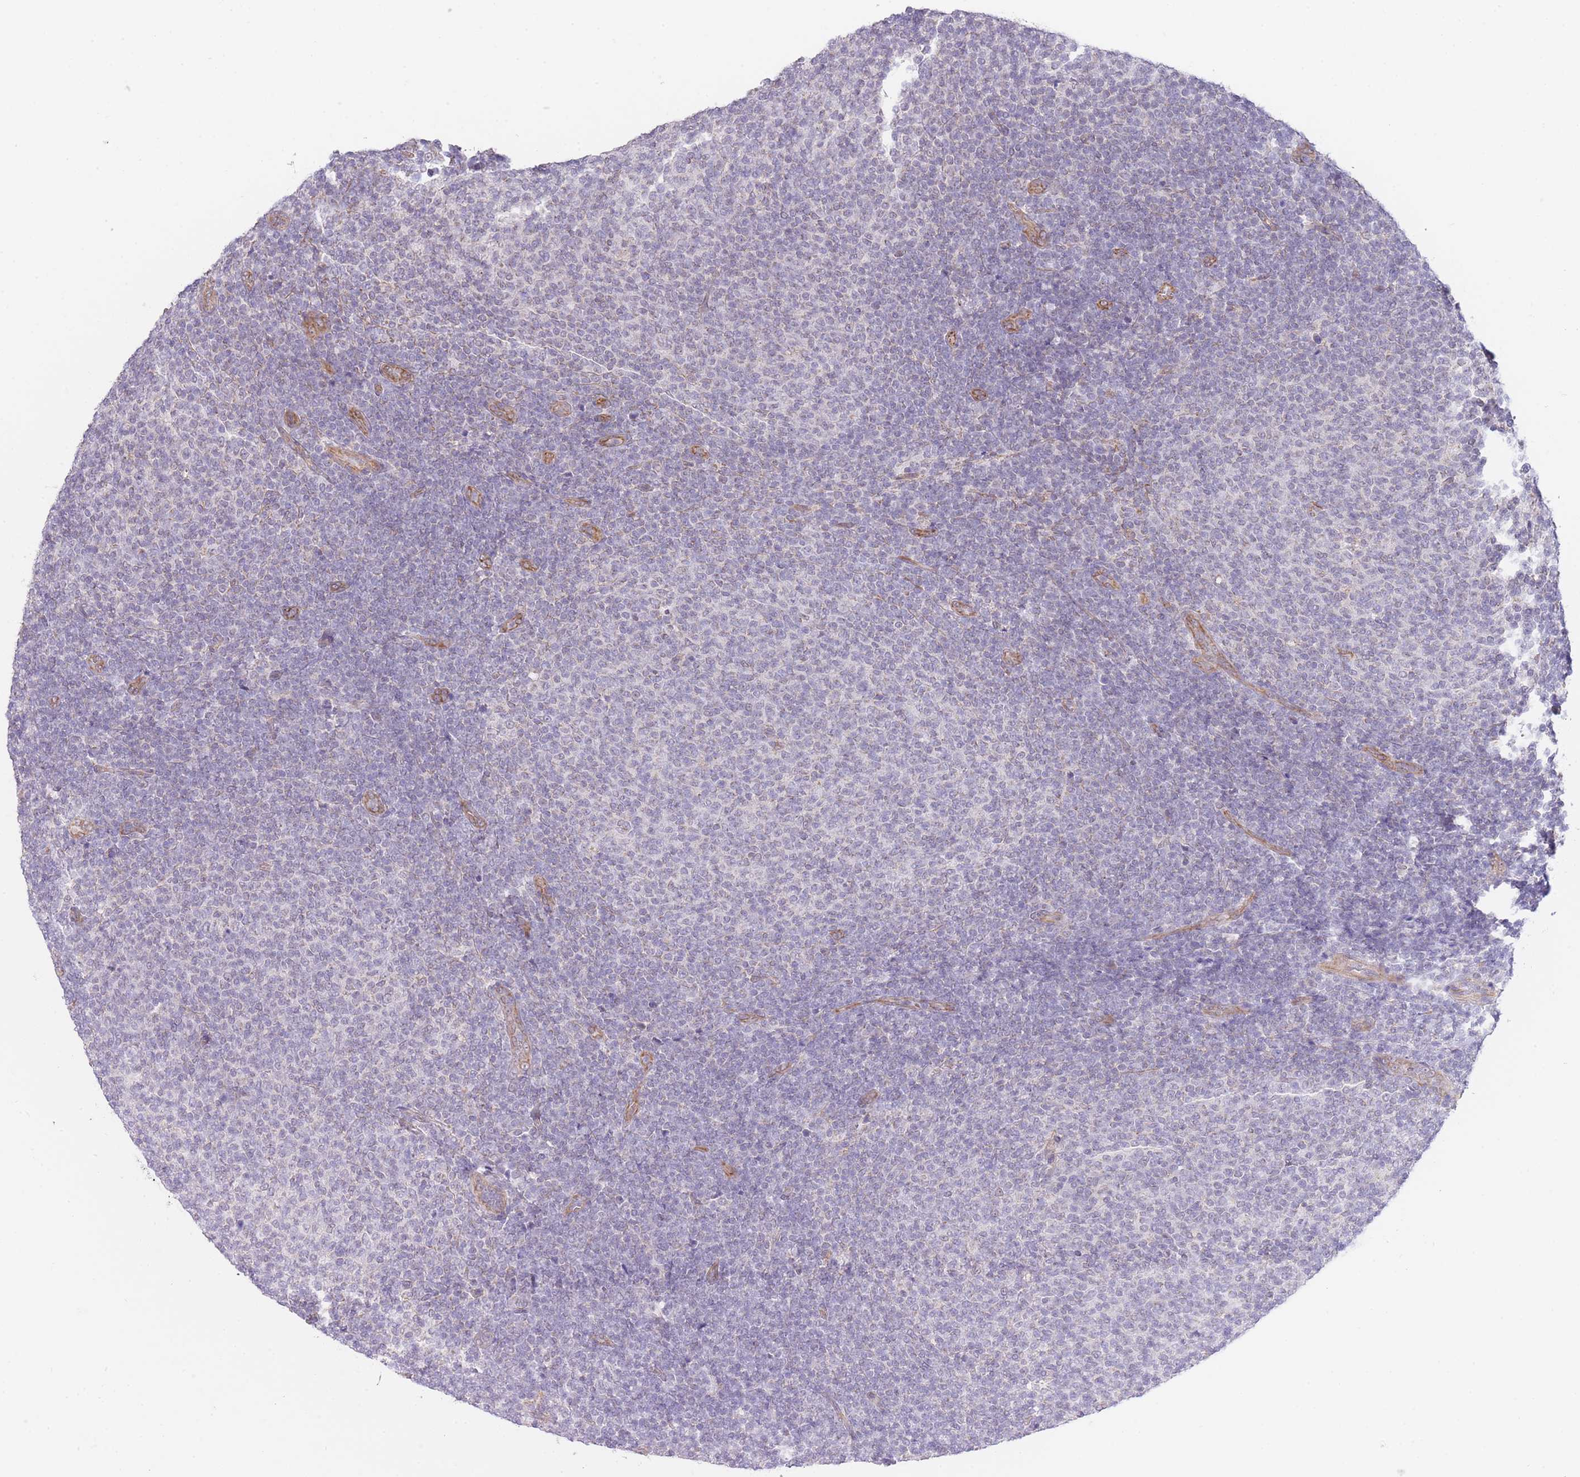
{"staining": {"intensity": "negative", "quantity": "none", "location": "none"}, "tissue": "lymphoma", "cell_type": "Tumor cells", "image_type": "cancer", "snomed": [{"axis": "morphology", "description": "Malignant lymphoma, non-Hodgkin's type, Low grade"}, {"axis": "topography", "description": "Lymph node"}], "caption": "Low-grade malignant lymphoma, non-Hodgkin's type was stained to show a protein in brown. There is no significant staining in tumor cells. Nuclei are stained in blue.", "gene": "CTBP1", "patient": {"sex": "male", "age": 66}}